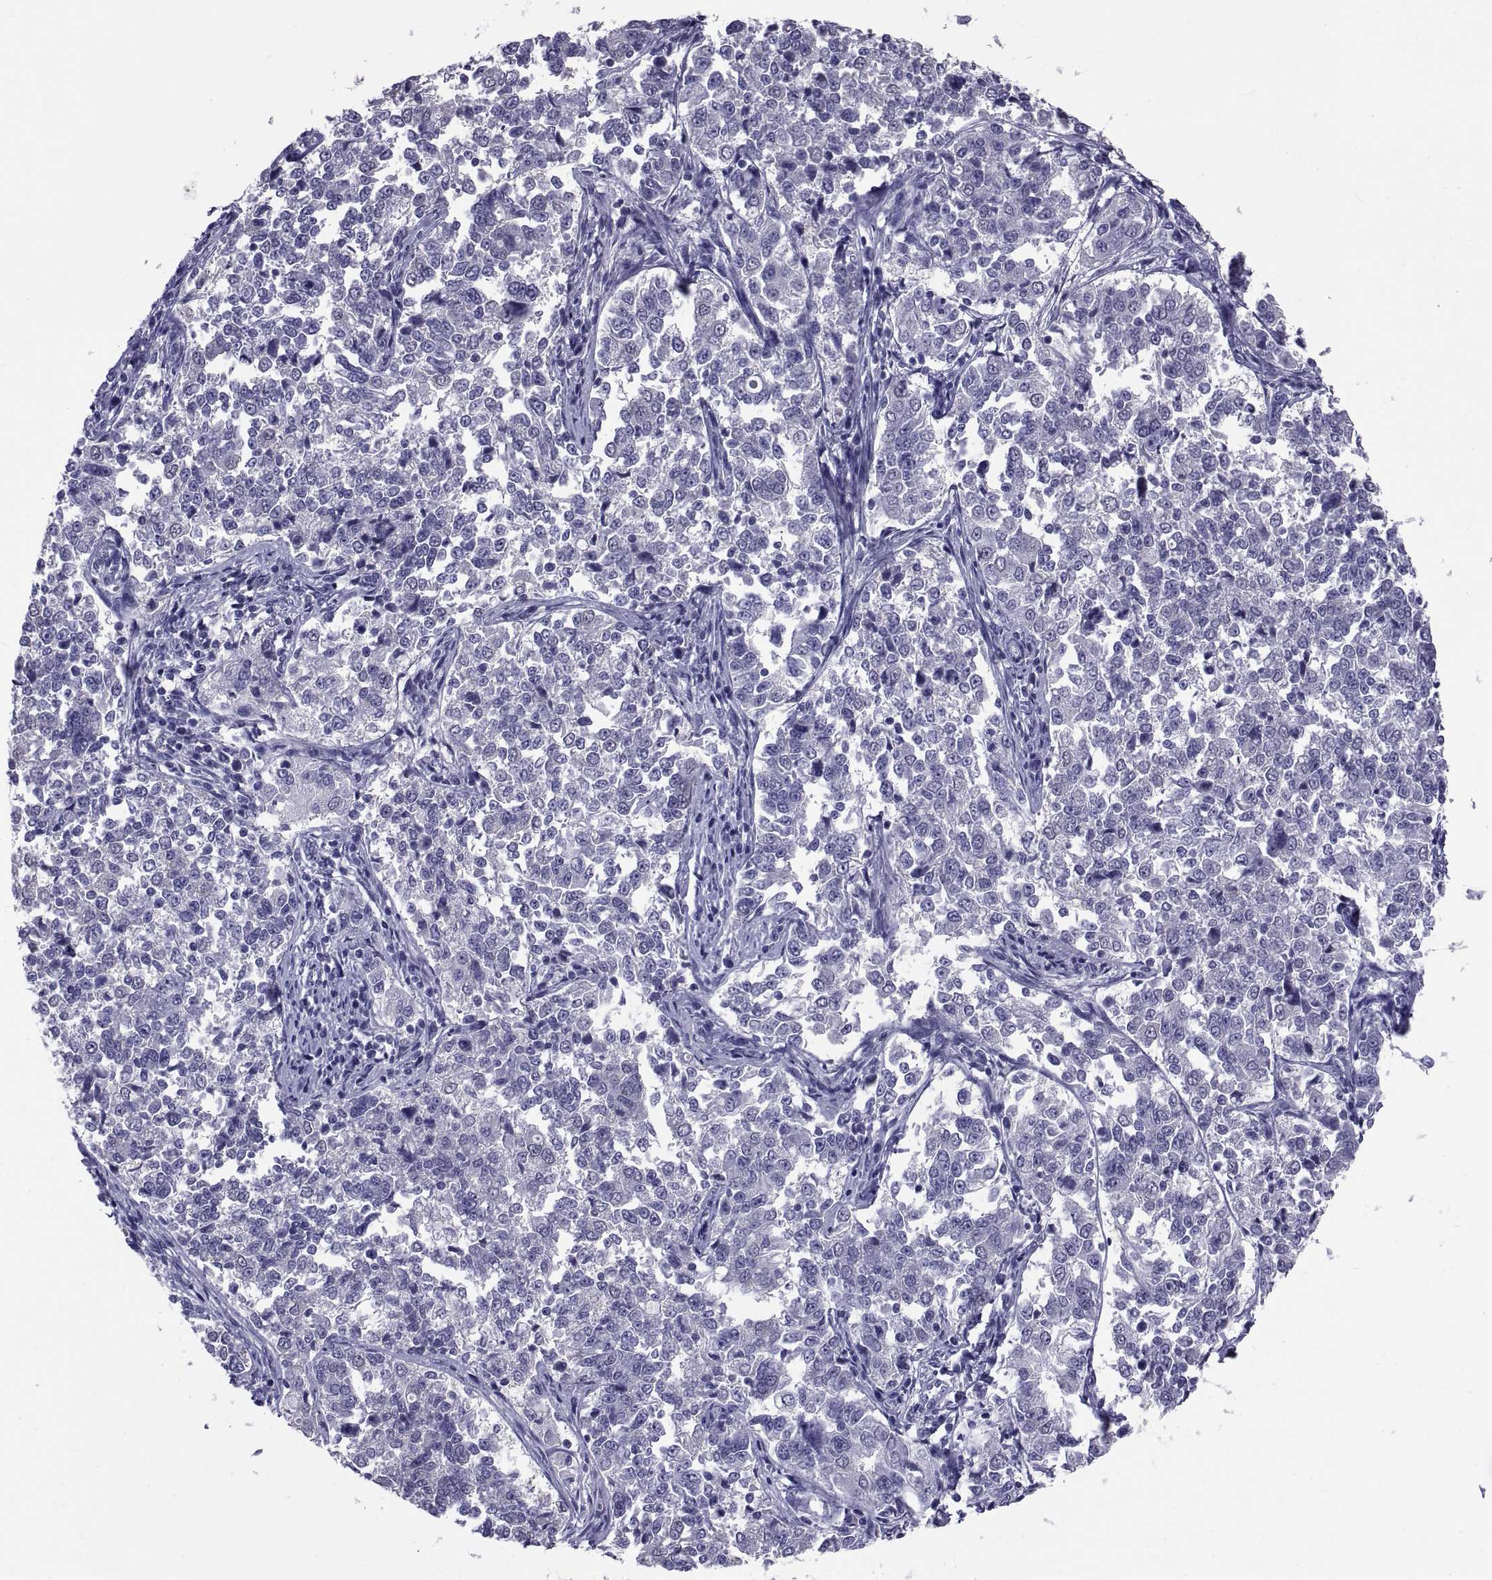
{"staining": {"intensity": "negative", "quantity": "none", "location": "none"}, "tissue": "endometrial cancer", "cell_type": "Tumor cells", "image_type": "cancer", "snomed": [{"axis": "morphology", "description": "Adenocarcinoma, NOS"}, {"axis": "topography", "description": "Endometrium"}], "caption": "Immunohistochemistry (IHC) of human endometrial adenocarcinoma reveals no expression in tumor cells.", "gene": "TGFBR3L", "patient": {"sex": "female", "age": 43}}